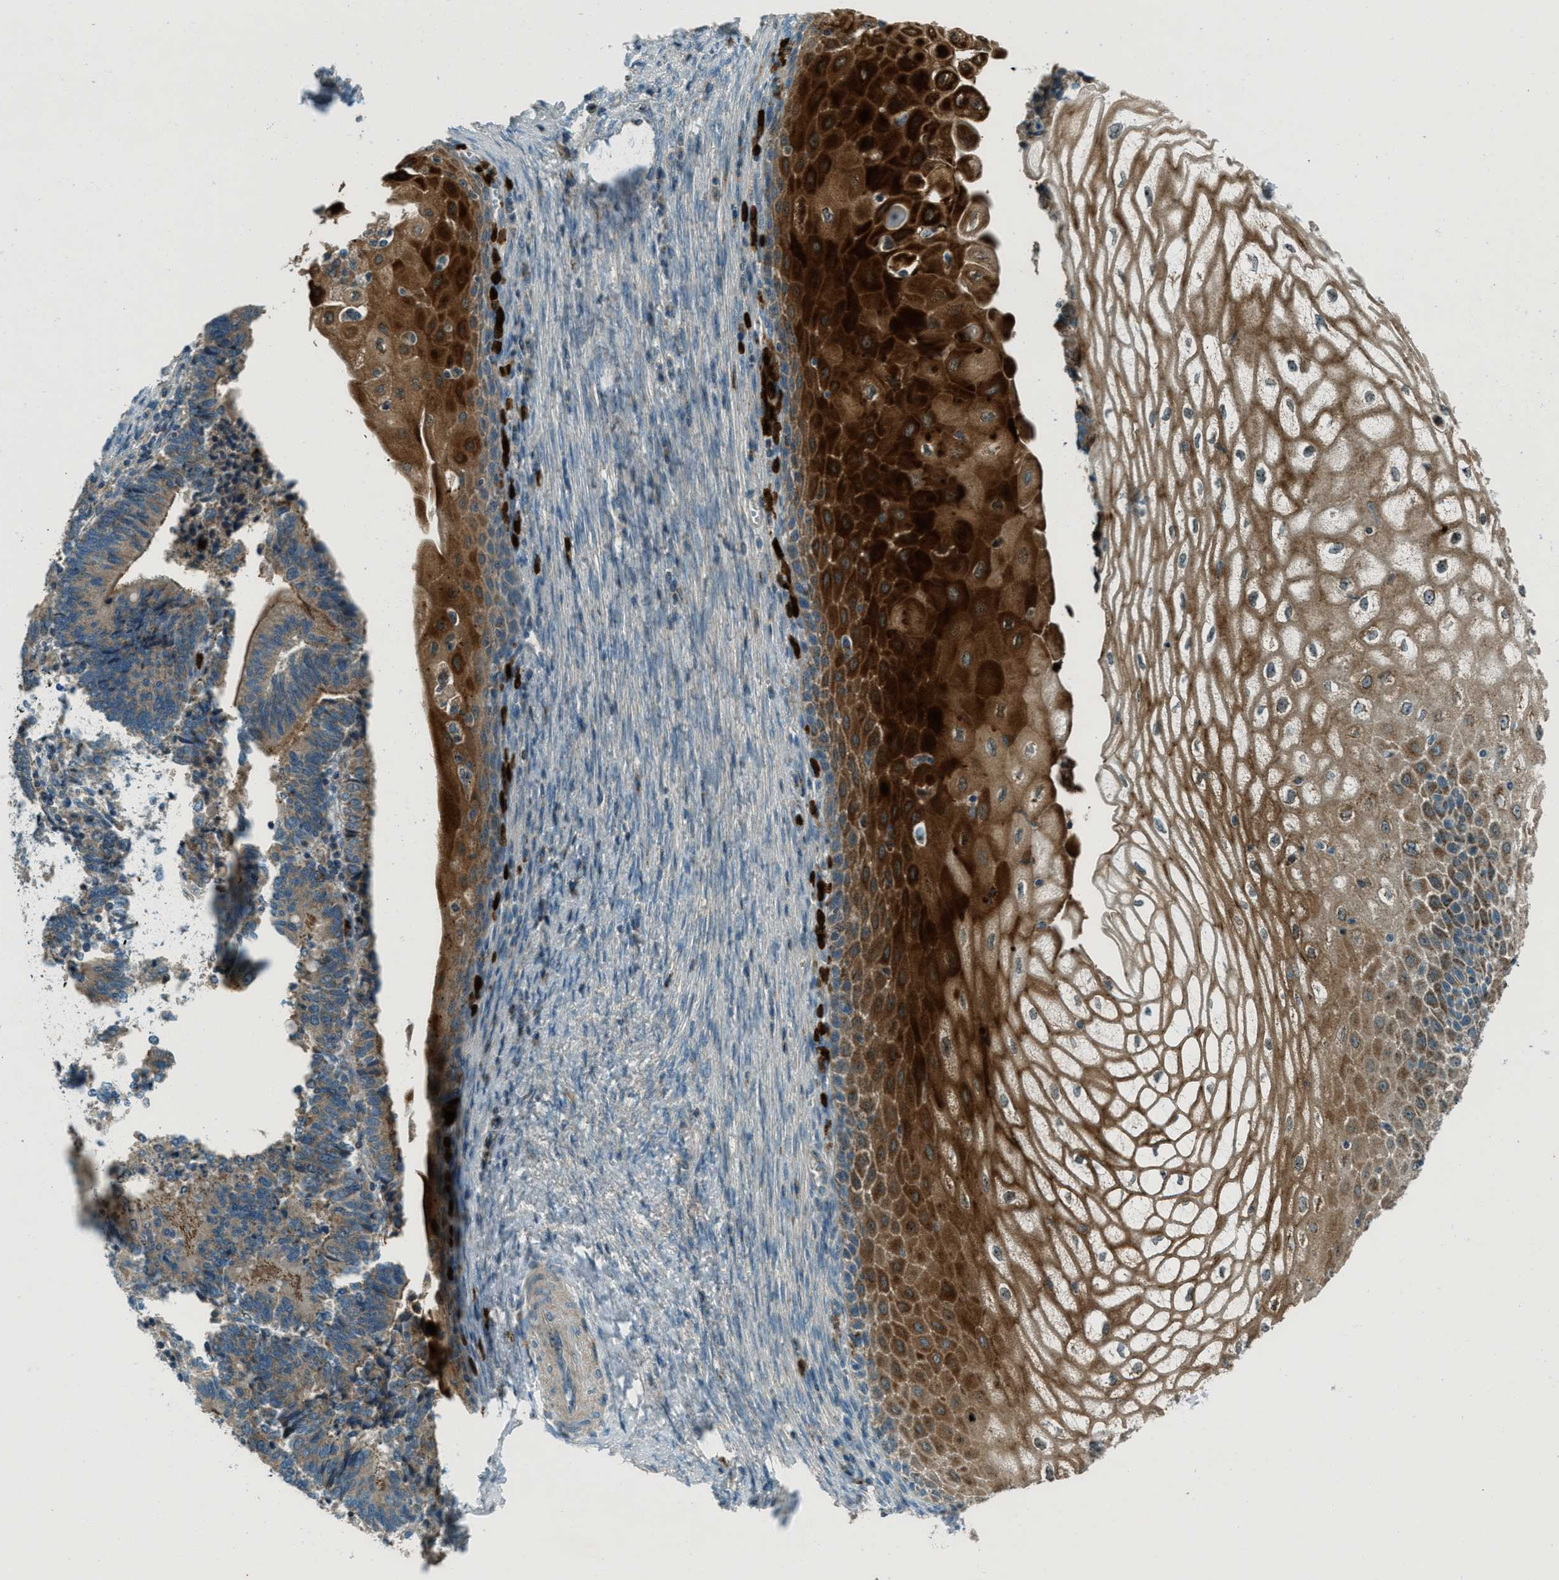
{"staining": {"intensity": "moderate", "quantity": ">75%", "location": "cytoplasmic/membranous"}, "tissue": "cervical cancer", "cell_type": "Tumor cells", "image_type": "cancer", "snomed": [{"axis": "morphology", "description": "Adenocarcinoma, NOS"}, {"axis": "topography", "description": "Cervix"}], "caption": "Human cervical cancer stained with a protein marker exhibits moderate staining in tumor cells.", "gene": "FAR1", "patient": {"sex": "female", "age": 44}}